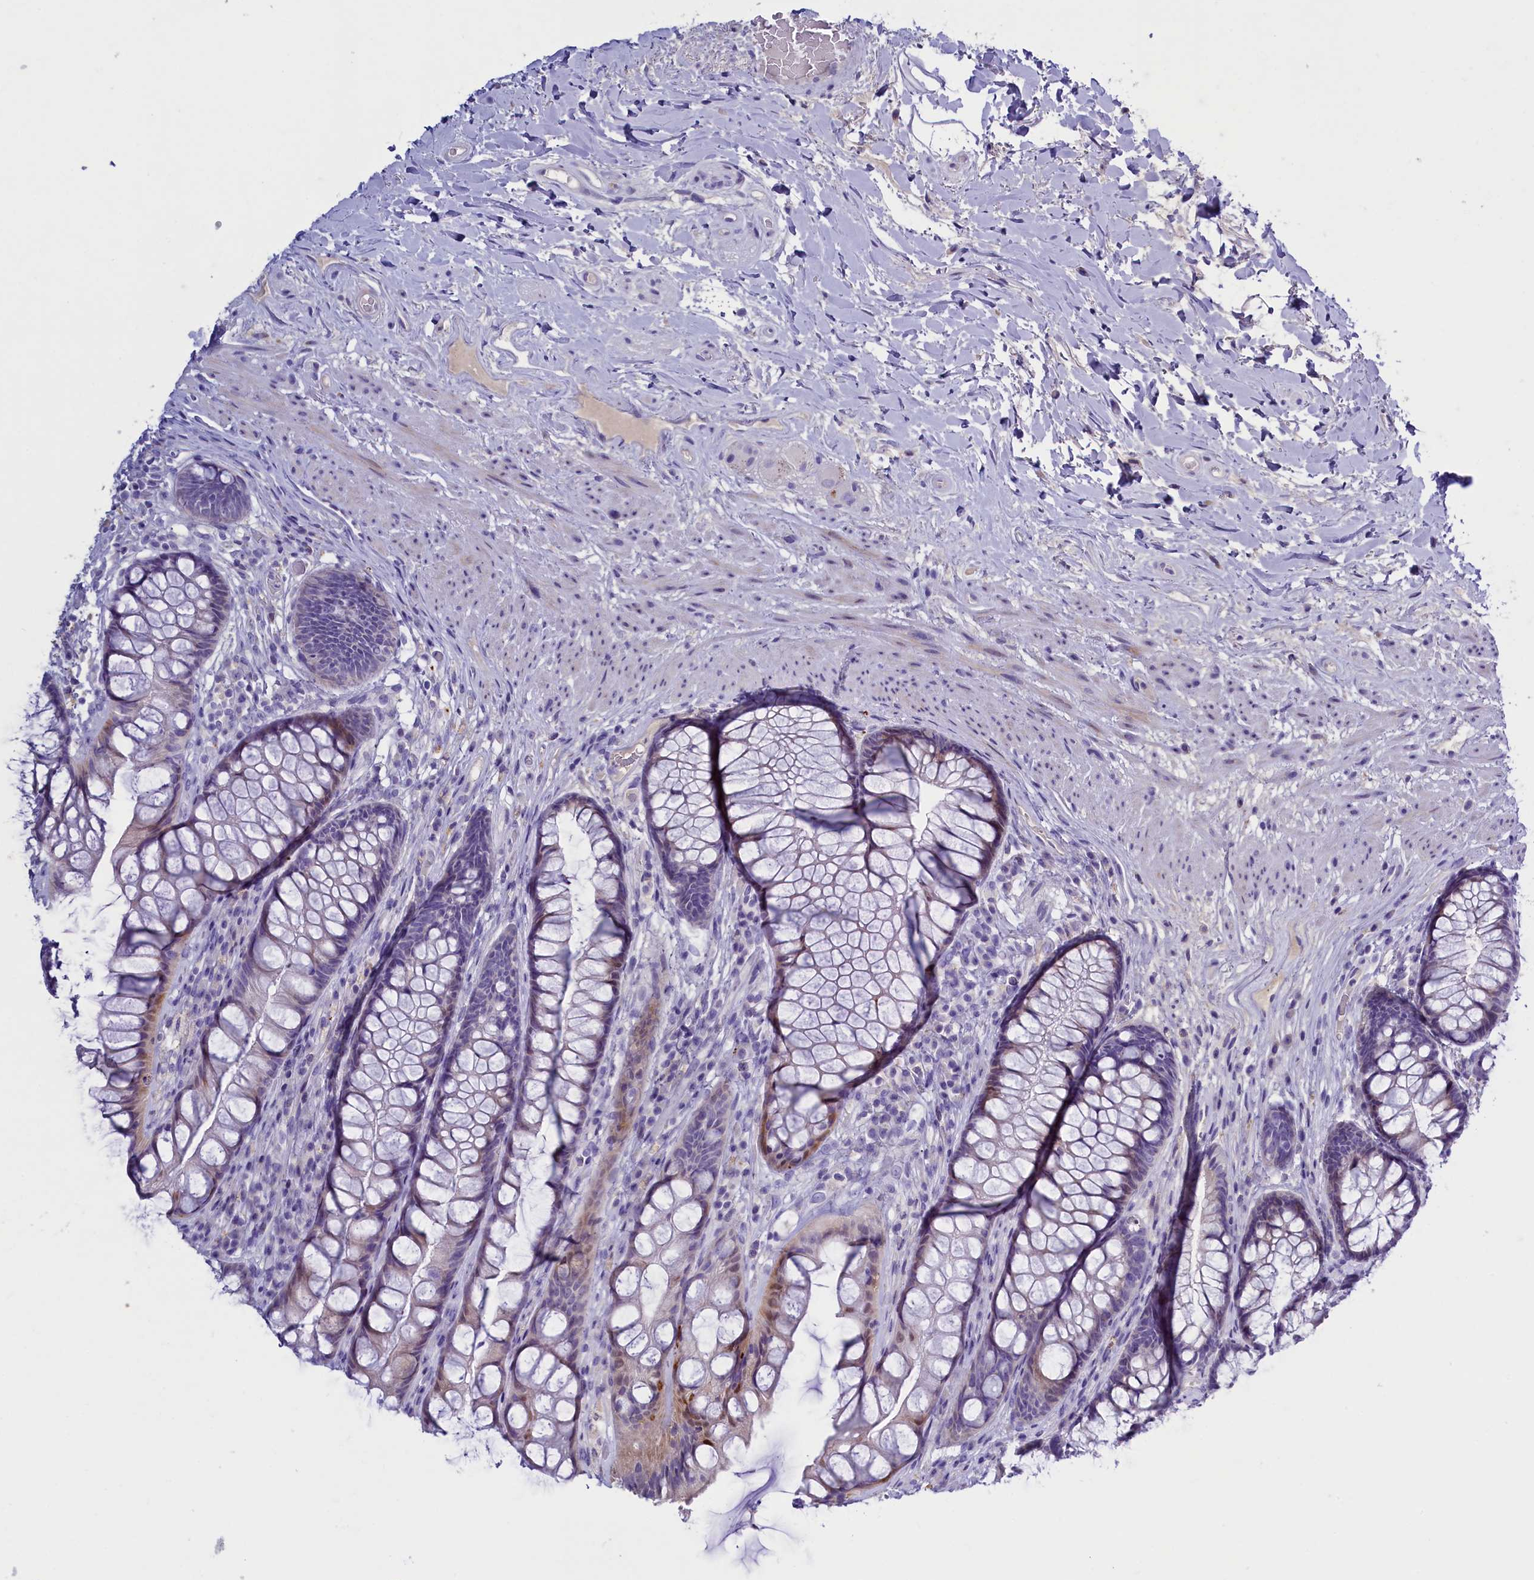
{"staining": {"intensity": "weak", "quantity": "25%-75%", "location": "cytoplasmic/membranous"}, "tissue": "rectum", "cell_type": "Glandular cells", "image_type": "normal", "snomed": [{"axis": "morphology", "description": "Normal tissue, NOS"}, {"axis": "topography", "description": "Rectum"}], "caption": "An immunohistochemistry (IHC) micrograph of normal tissue is shown. Protein staining in brown shows weak cytoplasmic/membranous positivity in rectum within glandular cells.", "gene": "RTTN", "patient": {"sex": "male", "age": 74}}